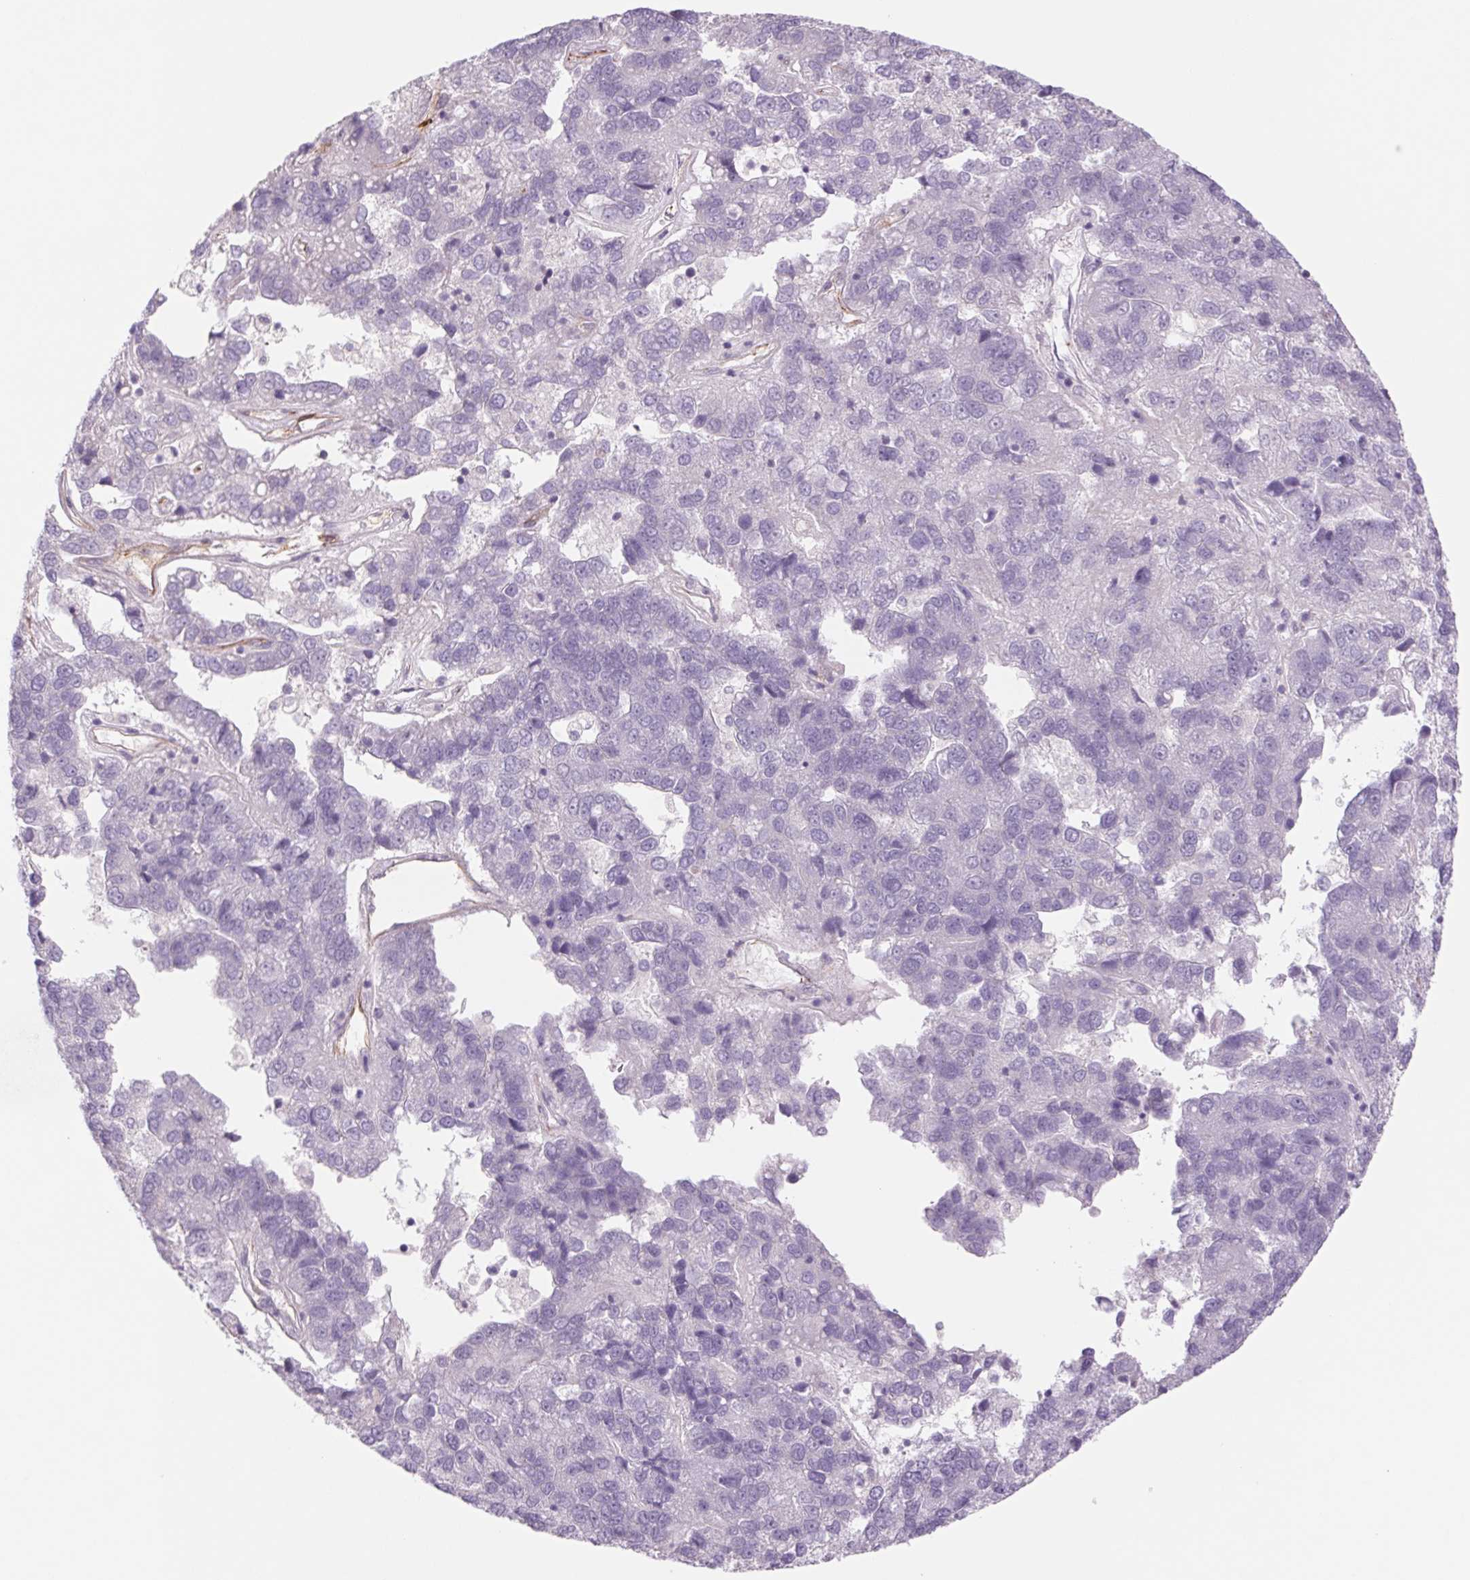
{"staining": {"intensity": "negative", "quantity": "none", "location": "none"}, "tissue": "pancreatic cancer", "cell_type": "Tumor cells", "image_type": "cancer", "snomed": [{"axis": "morphology", "description": "Adenocarcinoma, NOS"}, {"axis": "topography", "description": "Pancreas"}], "caption": "This photomicrograph is of pancreatic cancer stained with IHC to label a protein in brown with the nuclei are counter-stained blue. There is no staining in tumor cells.", "gene": "MS4A13", "patient": {"sex": "female", "age": 61}}